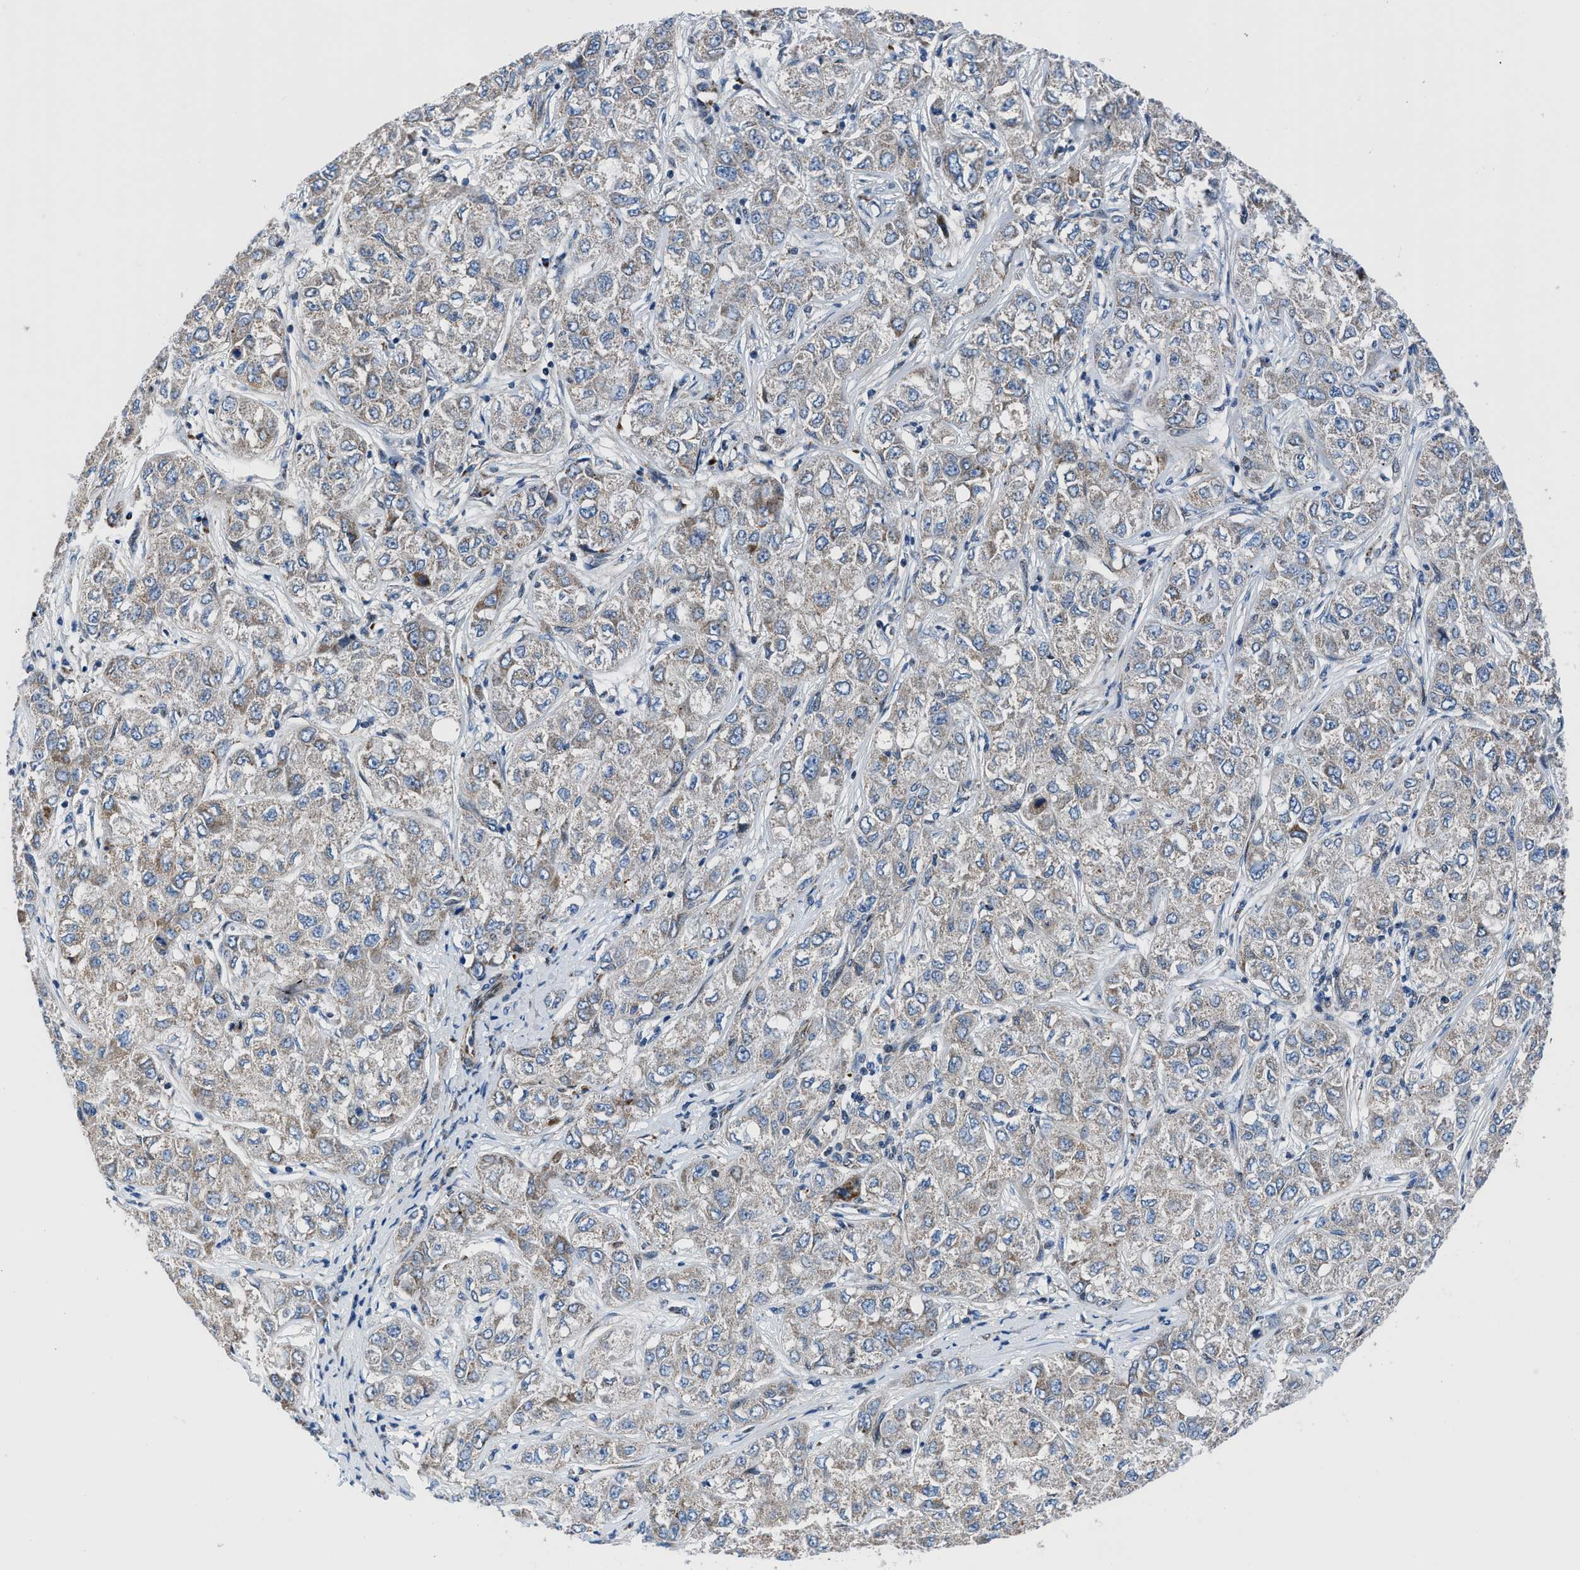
{"staining": {"intensity": "weak", "quantity": "<25%", "location": "cytoplasmic/membranous"}, "tissue": "liver cancer", "cell_type": "Tumor cells", "image_type": "cancer", "snomed": [{"axis": "morphology", "description": "Carcinoma, Hepatocellular, NOS"}, {"axis": "topography", "description": "Liver"}], "caption": "Protein analysis of liver hepatocellular carcinoma exhibits no significant staining in tumor cells.", "gene": "LMO2", "patient": {"sex": "male", "age": 80}}